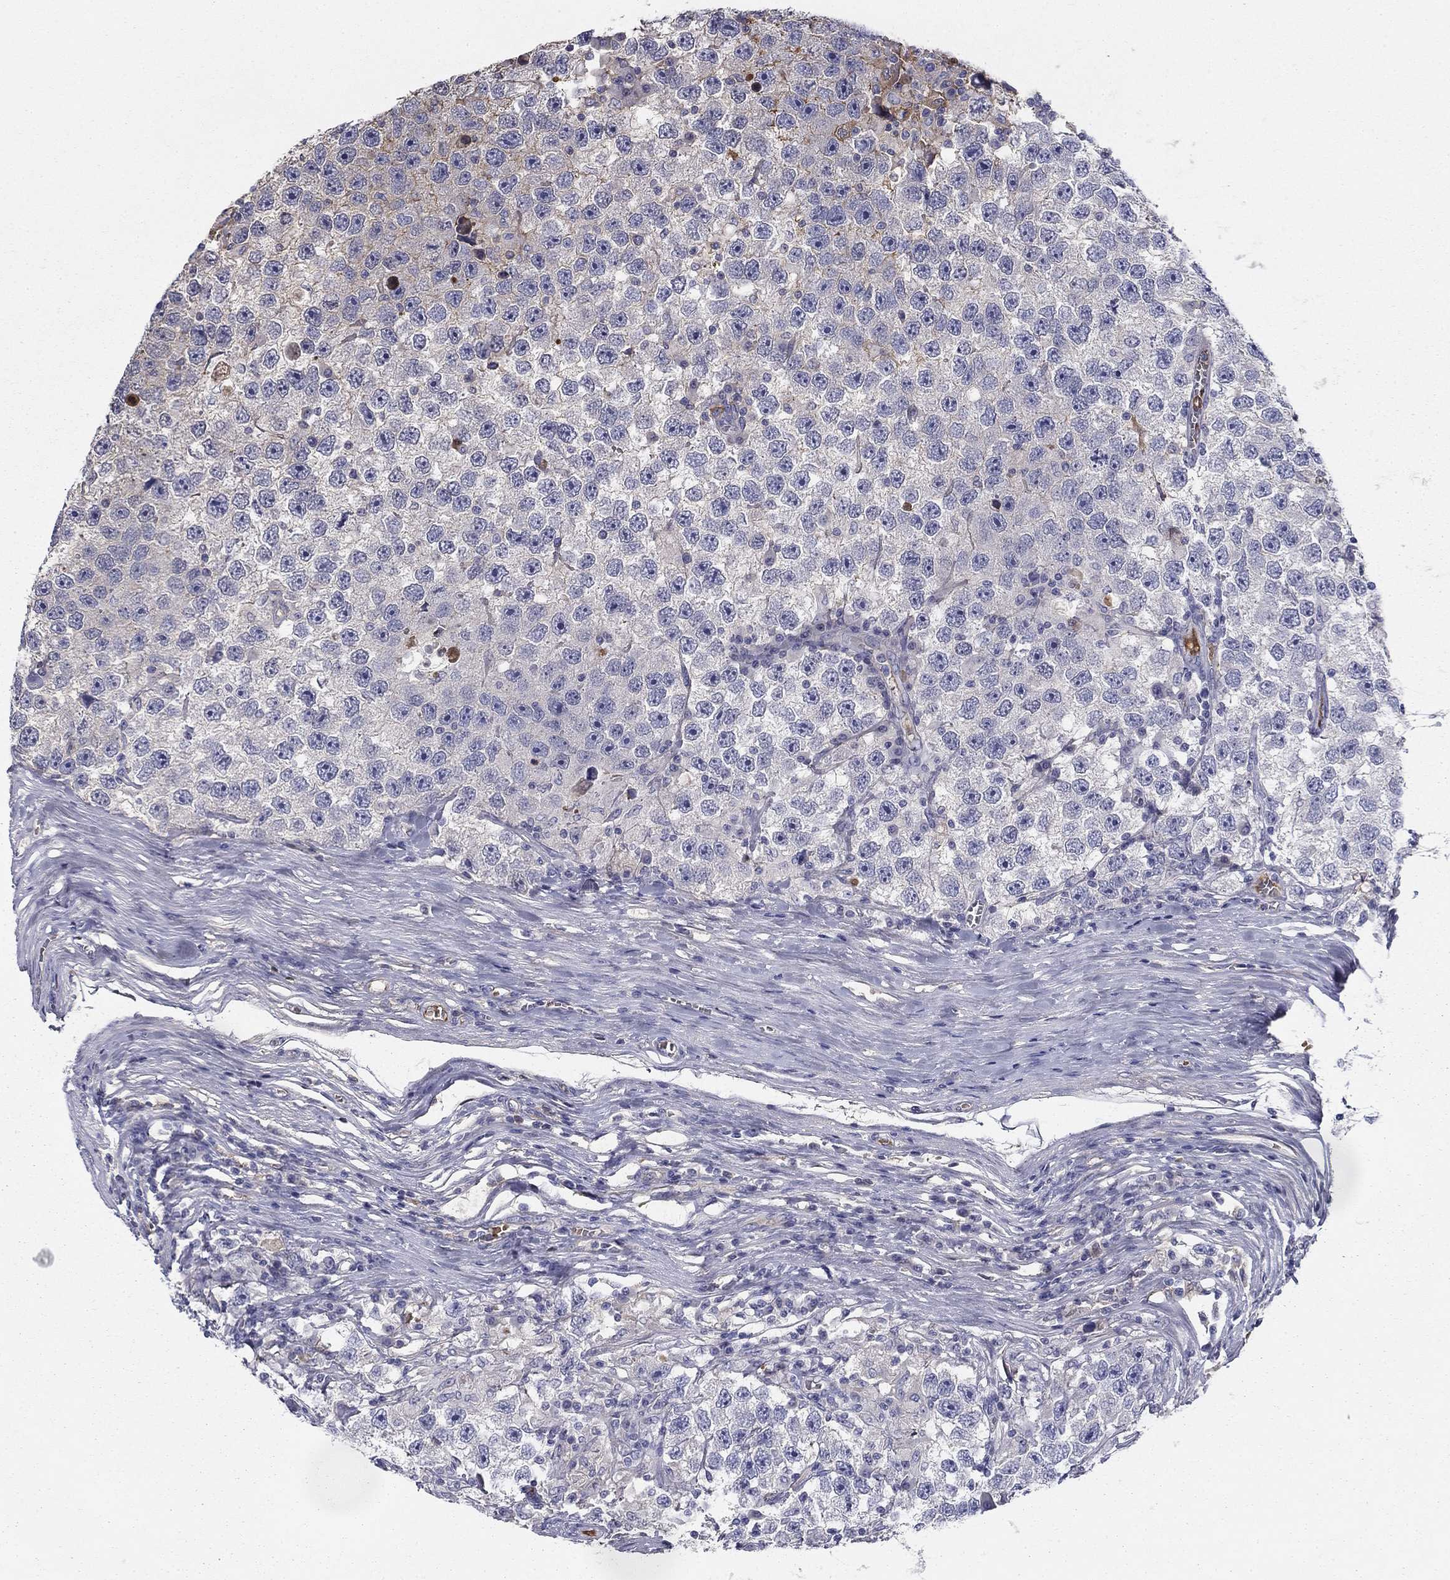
{"staining": {"intensity": "negative", "quantity": "none", "location": "none"}, "tissue": "testis cancer", "cell_type": "Tumor cells", "image_type": "cancer", "snomed": [{"axis": "morphology", "description": "Seminoma, NOS"}, {"axis": "topography", "description": "Testis"}], "caption": "Protein analysis of testis cancer demonstrates no significant staining in tumor cells.", "gene": "CPLX4", "patient": {"sex": "male", "age": 26}}